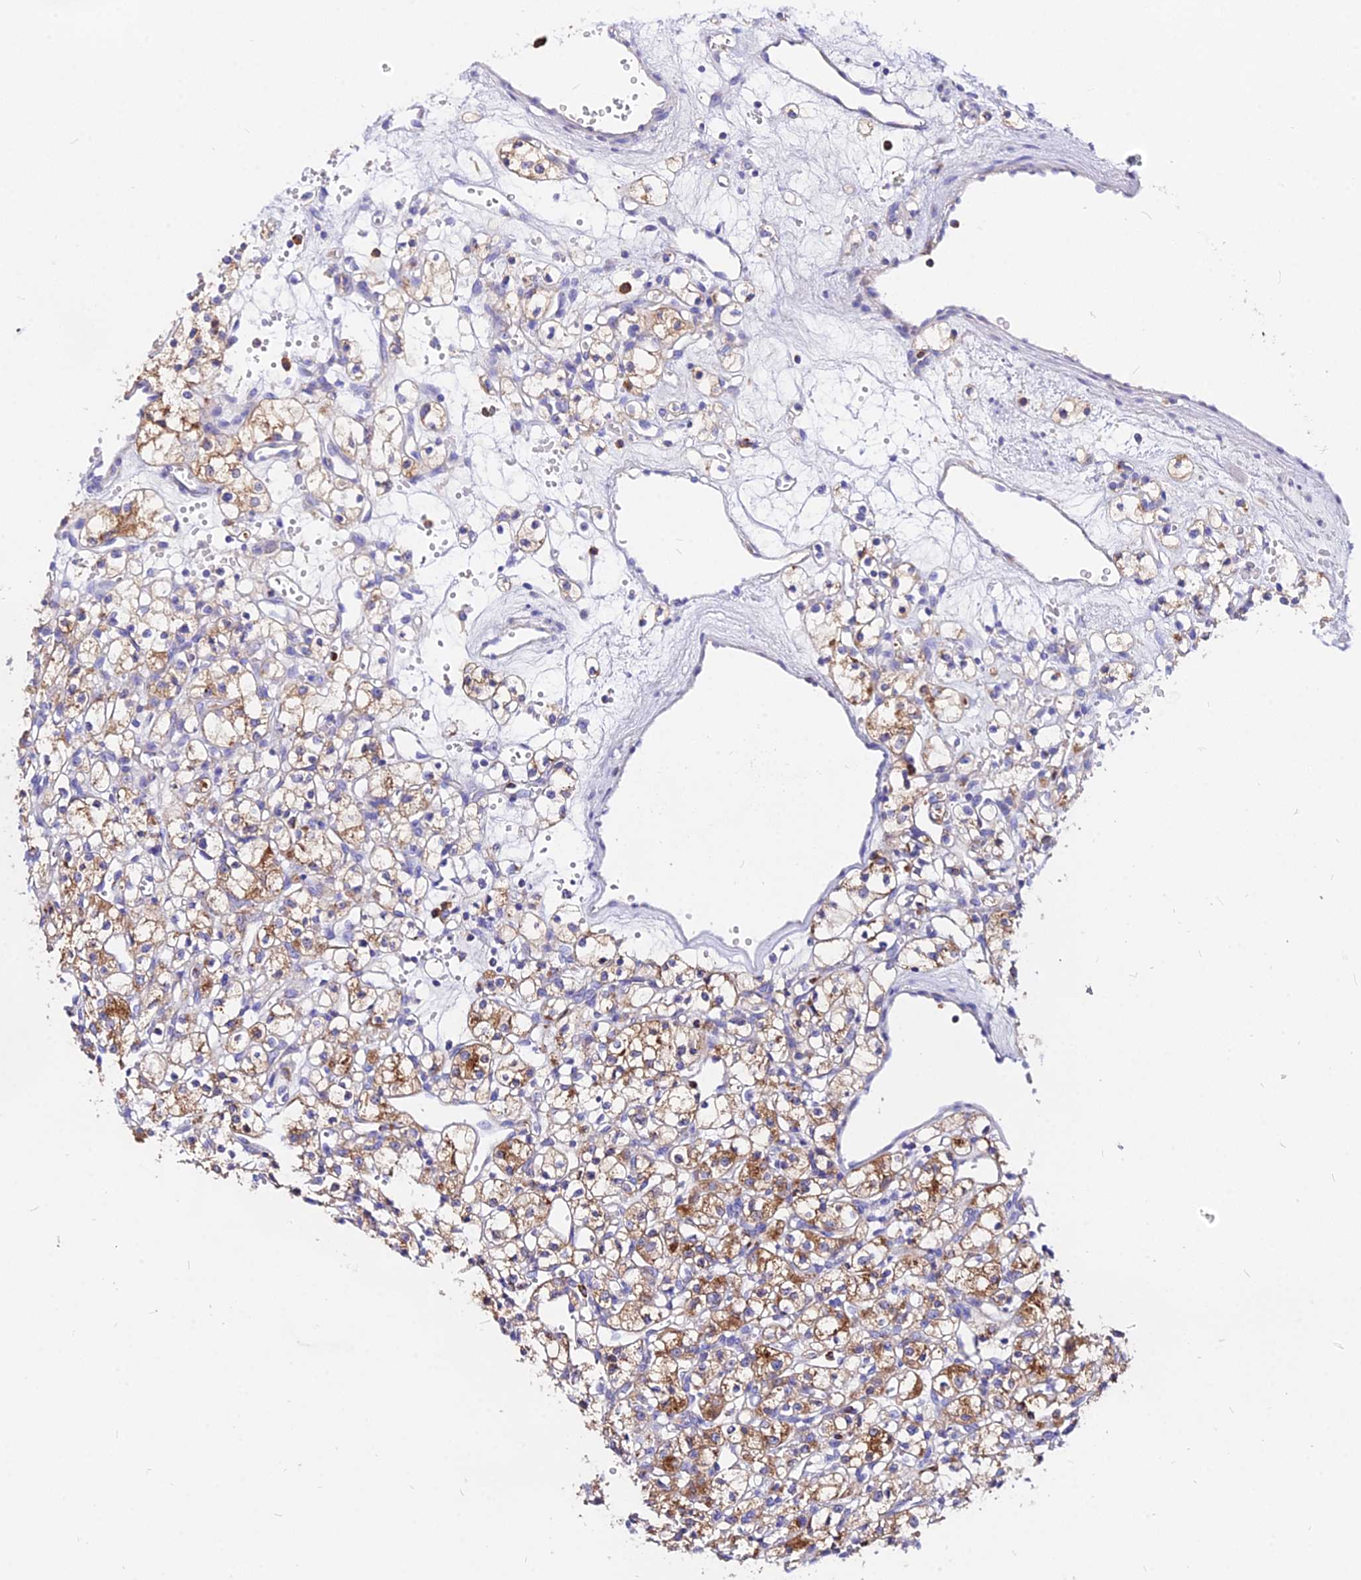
{"staining": {"intensity": "strong", "quantity": "25%-75%", "location": "cytoplasmic/membranous"}, "tissue": "renal cancer", "cell_type": "Tumor cells", "image_type": "cancer", "snomed": [{"axis": "morphology", "description": "Adenocarcinoma, NOS"}, {"axis": "topography", "description": "Kidney"}], "caption": "Human renal adenocarcinoma stained with a brown dye displays strong cytoplasmic/membranous positive expression in approximately 25%-75% of tumor cells.", "gene": "AGTRAP", "patient": {"sex": "female", "age": 59}}